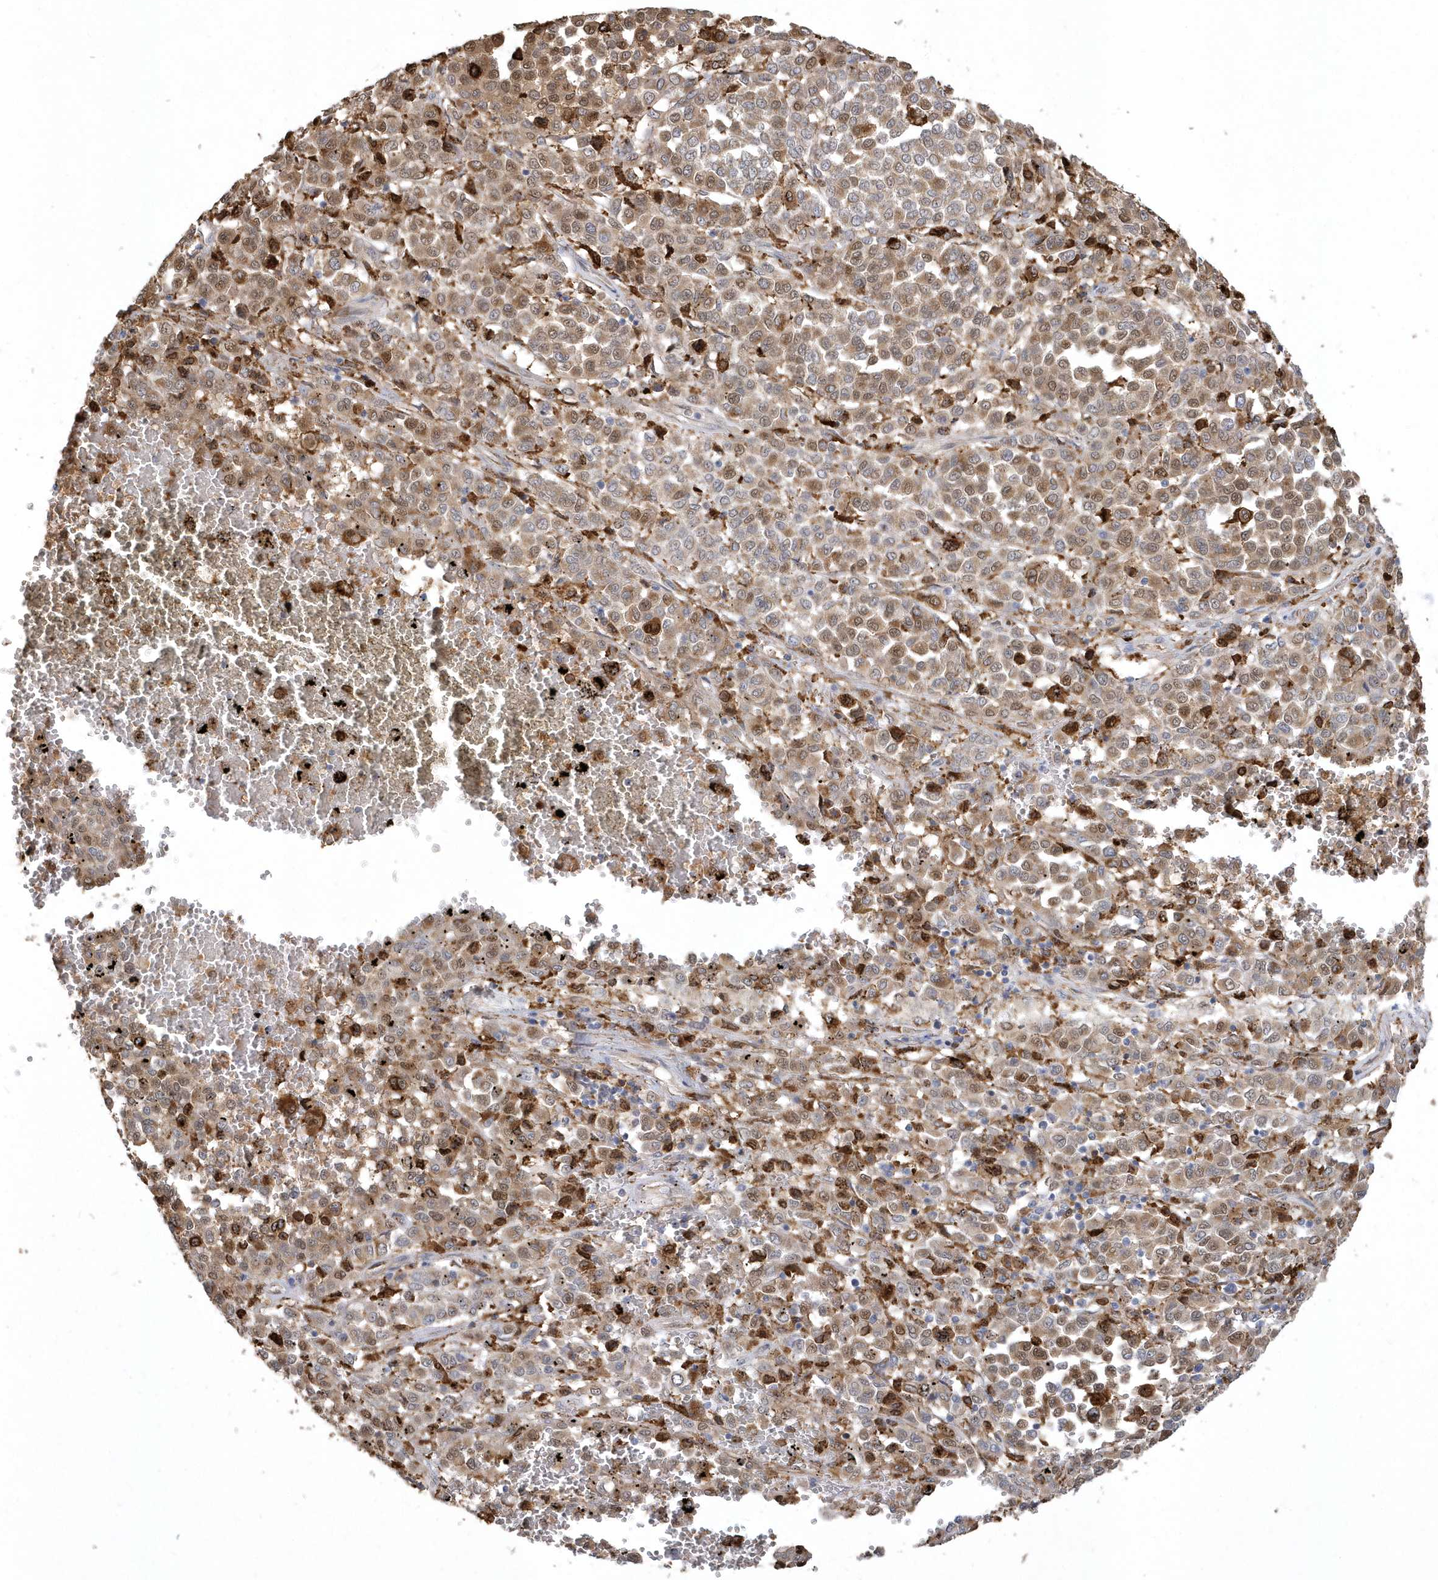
{"staining": {"intensity": "moderate", "quantity": ">75%", "location": "cytoplasmic/membranous"}, "tissue": "melanoma", "cell_type": "Tumor cells", "image_type": "cancer", "snomed": [{"axis": "morphology", "description": "Malignant melanoma, Metastatic site"}, {"axis": "topography", "description": "Pancreas"}], "caption": "Protein staining of melanoma tissue exhibits moderate cytoplasmic/membranous positivity in approximately >75% of tumor cells.", "gene": "TSPEAR", "patient": {"sex": "female", "age": 30}}